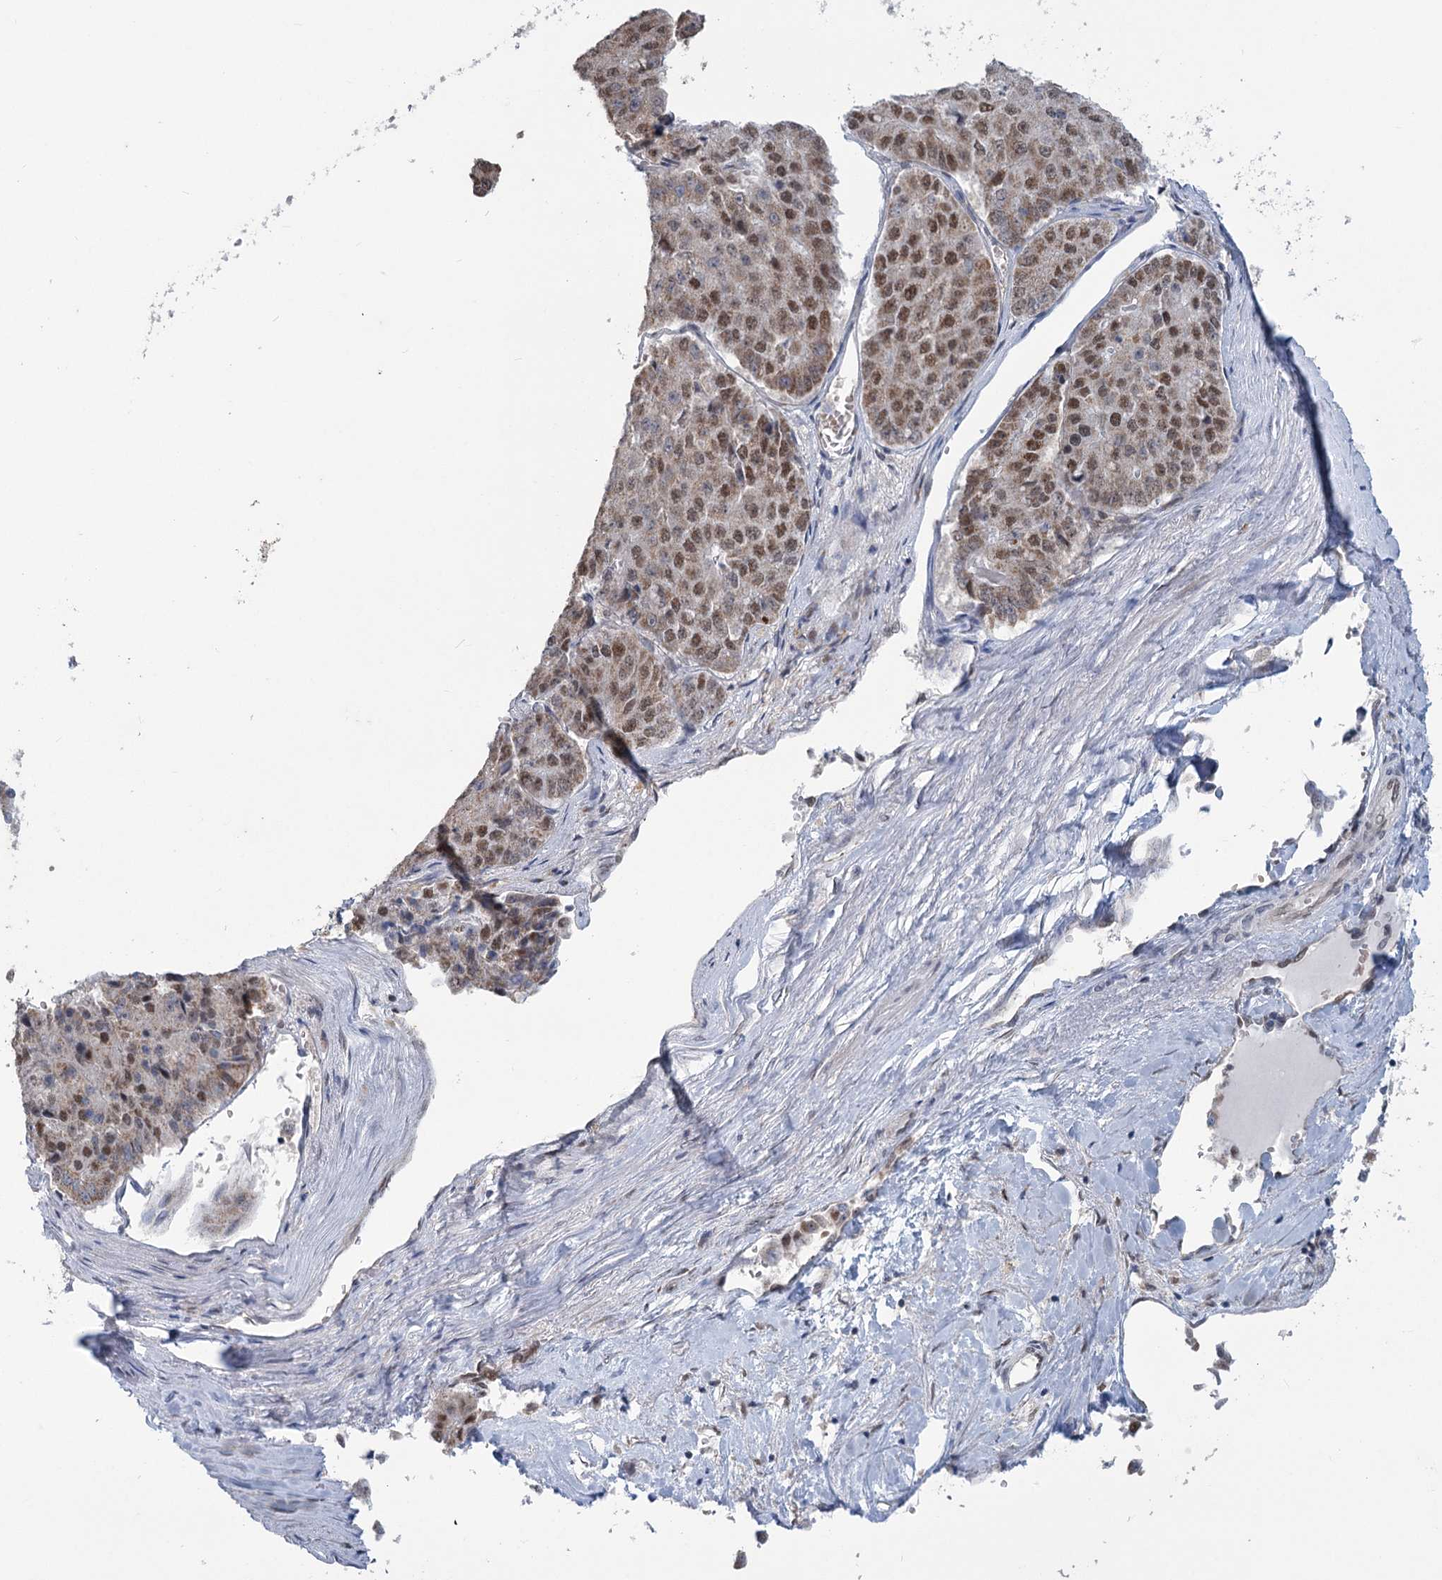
{"staining": {"intensity": "moderate", "quantity": ">75%", "location": "nuclear"}, "tissue": "pancreatic cancer", "cell_type": "Tumor cells", "image_type": "cancer", "snomed": [{"axis": "morphology", "description": "Adenocarcinoma, NOS"}, {"axis": "topography", "description": "Pancreas"}], "caption": "DAB immunohistochemical staining of pancreatic cancer demonstrates moderate nuclear protein staining in about >75% of tumor cells.", "gene": "MTG1", "patient": {"sex": "male", "age": 50}}